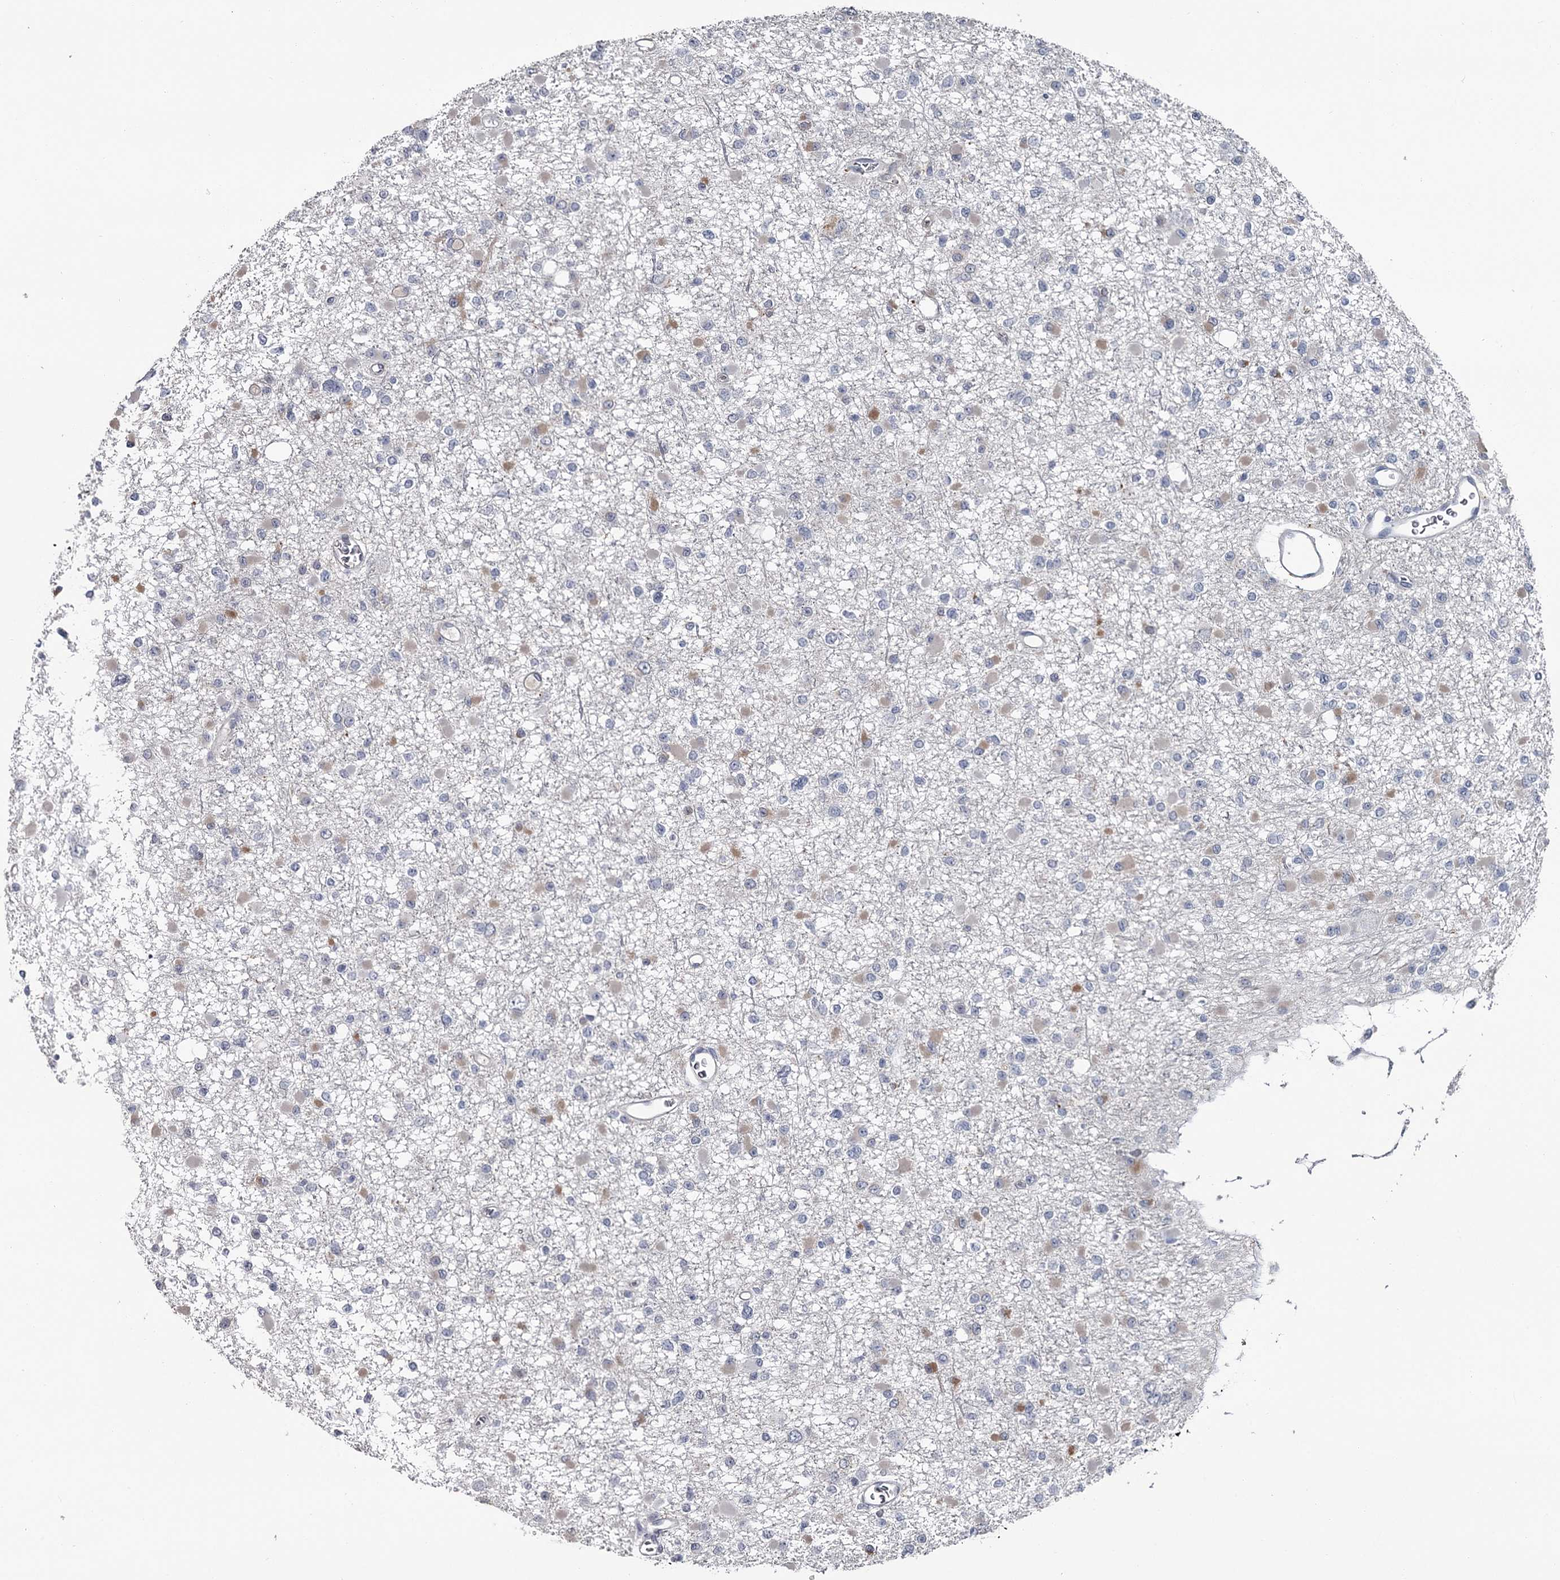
{"staining": {"intensity": "weak", "quantity": "<25%", "location": "cytoplasmic/membranous"}, "tissue": "glioma", "cell_type": "Tumor cells", "image_type": "cancer", "snomed": [{"axis": "morphology", "description": "Glioma, malignant, Low grade"}, {"axis": "topography", "description": "Brain"}], "caption": "High power microscopy image of an immunohistochemistry histopathology image of glioma, revealing no significant expression in tumor cells. Brightfield microscopy of IHC stained with DAB (brown) and hematoxylin (blue), captured at high magnification.", "gene": "DAO", "patient": {"sex": "female", "age": 22}}